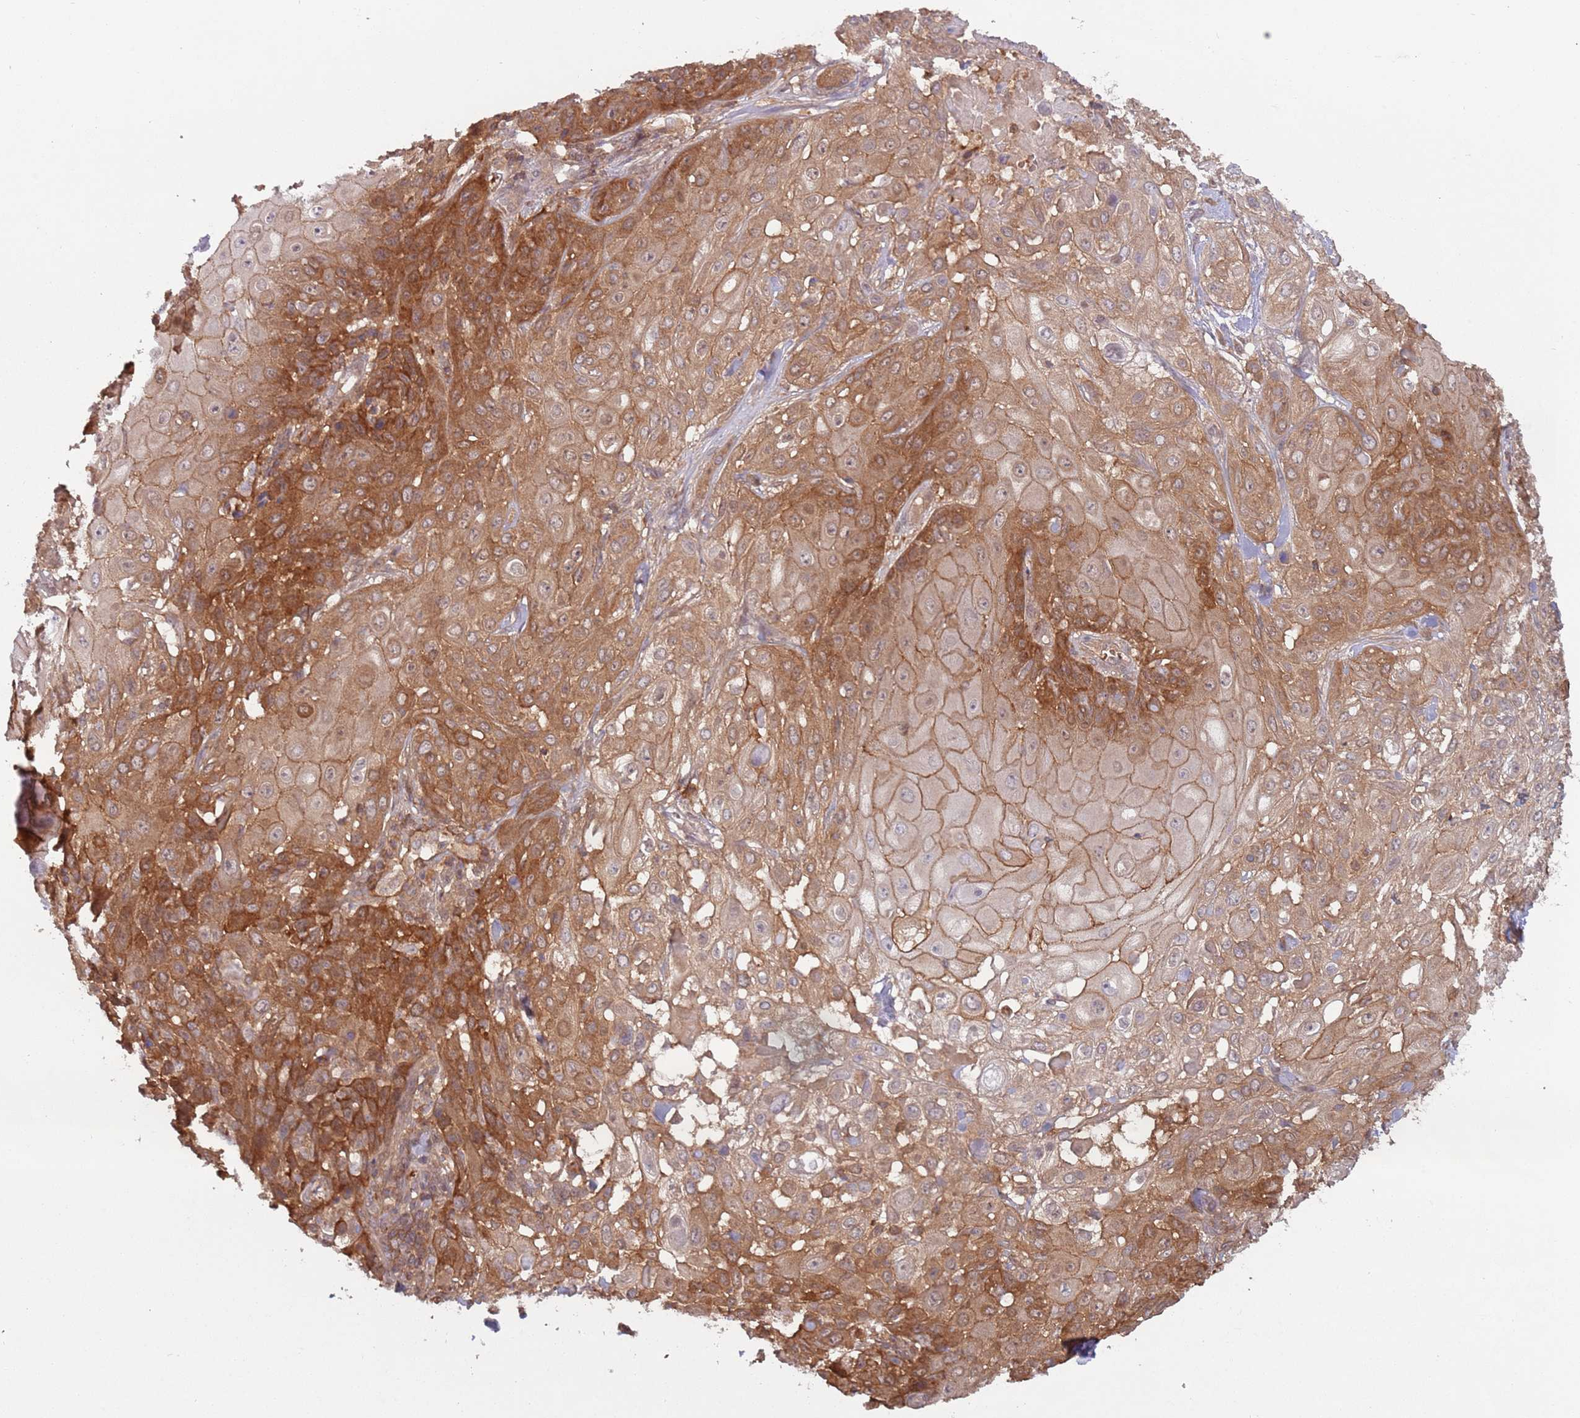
{"staining": {"intensity": "moderate", "quantity": ">75%", "location": "cytoplasmic/membranous"}, "tissue": "skin cancer", "cell_type": "Tumor cells", "image_type": "cancer", "snomed": [{"axis": "morphology", "description": "Normal tissue, NOS"}, {"axis": "morphology", "description": "Squamous cell carcinoma, NOS"}, {"axis": "topography", "description": "Skin"}, {"axis": "topography", "description": "Cartilage tissue"}], "caption": "Human skin squamous cell carcinoma stained with a protein marker exhibits moderate staining in tumor cells.", "gene": "GSDMD", "patient": {"sex": "female", "age": 79}}